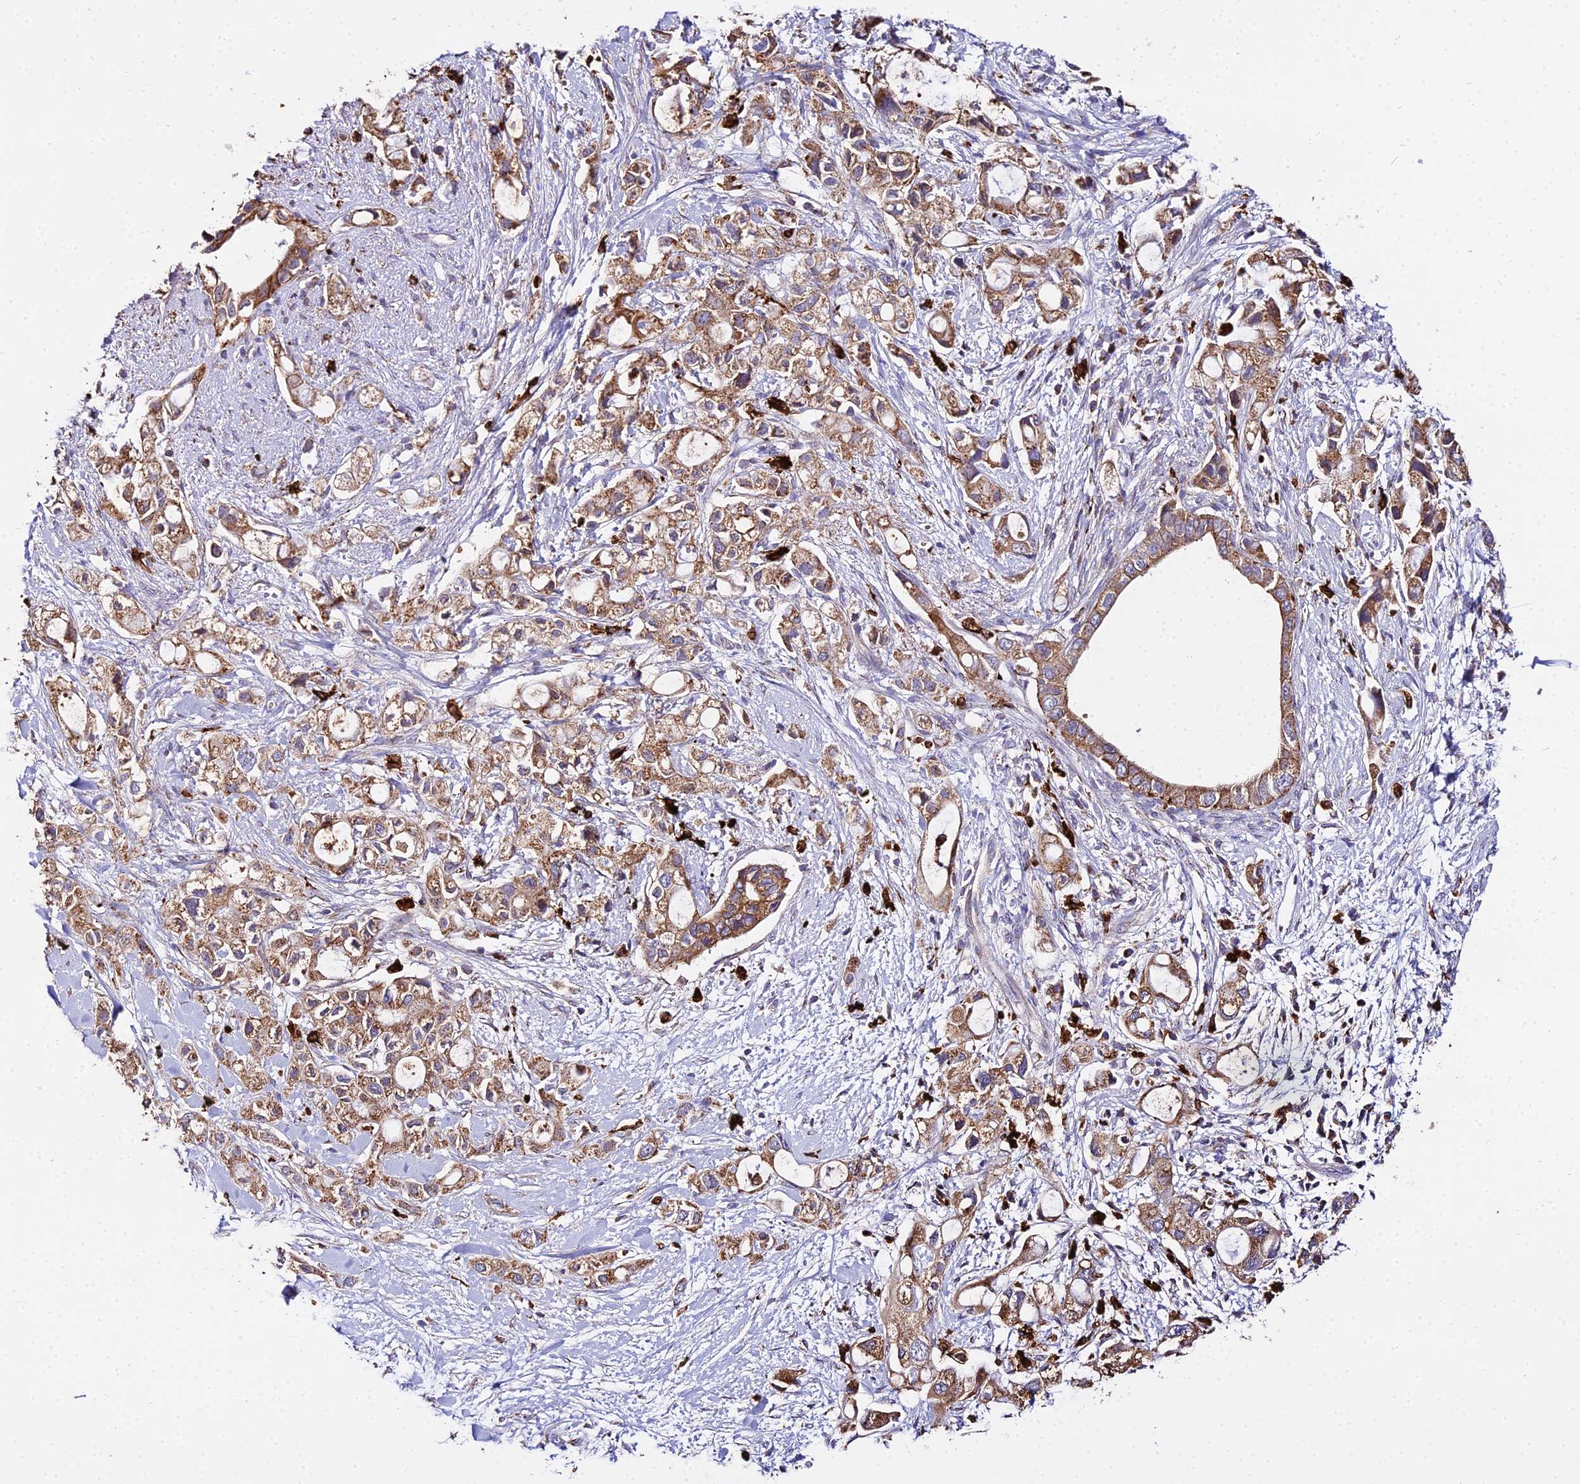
{"staining": {"intensity": "moderate", "quantity": ">75%", "location": "cytoplasmic/membranous"}, "tissue": "pancreatic cancer", "cell_type": "Tumor cells", "image_type": "cancer", "snomed": [{"axis": "morphology", "description": "Adenocarcinoma, NOS"}, {"axis": "topography", "description": "Pancreas"}], "caption": "A medium amount of moderate cytoplasmic/membranous expression is identified in approximately >75% of tumor cells in pancreatic cancer tissue.", "gene": "PEX19", "patient": {"sex": "female", "age": 56}}